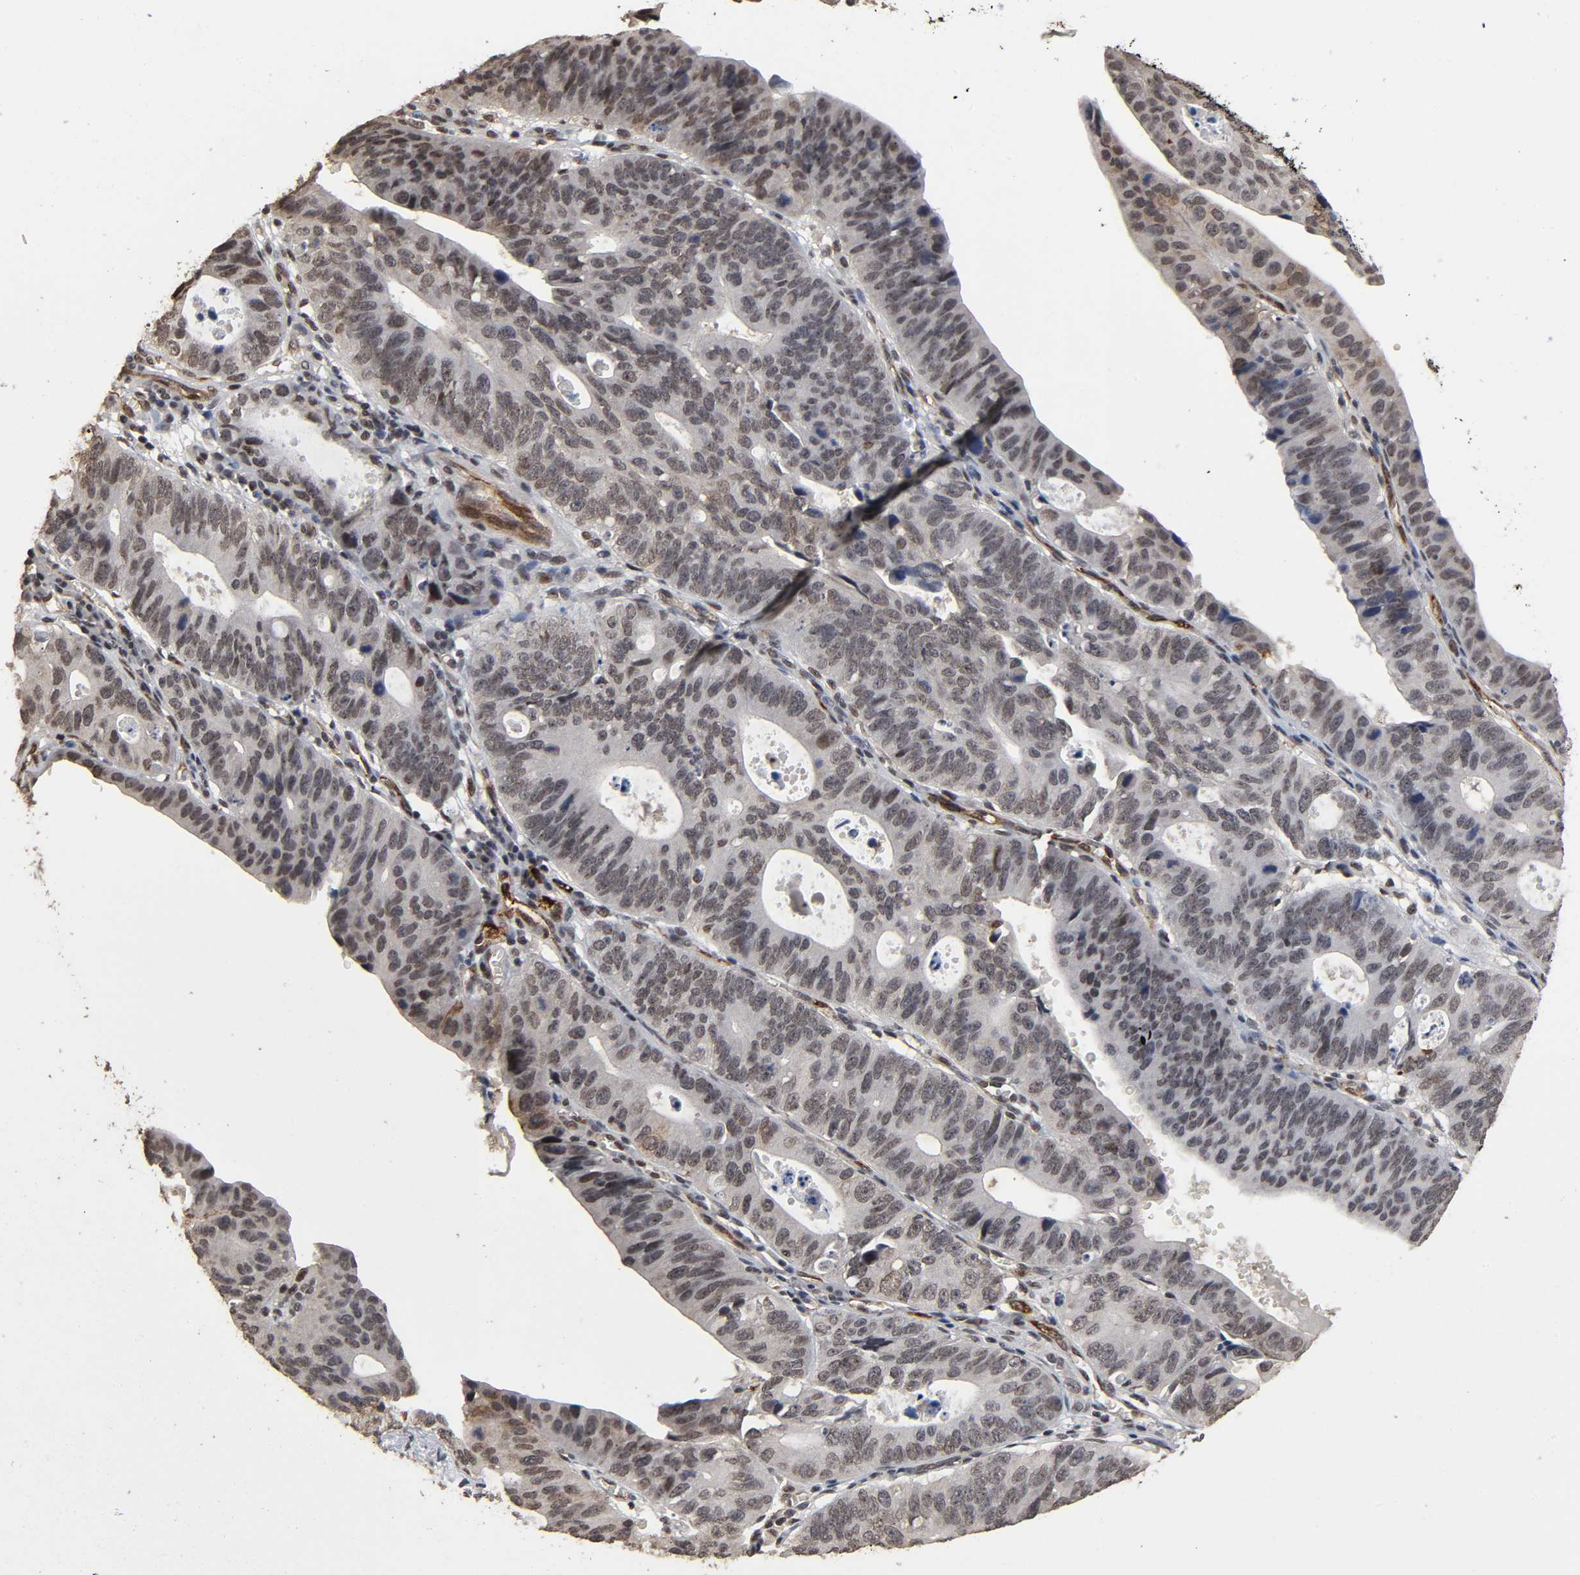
{"staining": {"intensity": "weak", "quantity": ">75%", "location": "cytoplasmic/membranous,nuclear"}, "tissue": "stomach cancer", "cell_type": "Tumor cells", "image_type": "cancer", "snomed": [{"axis": "morphology", "description": "Adenocarcinoma, NOS"}, {"axis": "topography", "description": "Stomach"}], "caption": "Protein staining of stomach cancer (adenocarcinoma) tissue displays weak cytoplasmic/membranous and nuclear staining in about >75% of tumor cells. The protein of interest is stained brown, and the nuclei are stained in blue (DAB (3,3'-diaminobenzidine) IHC with brightfield microscopy, high magnification).", "gene": "AHNAK2", "patient": {"sex": "male", "age": 59}}